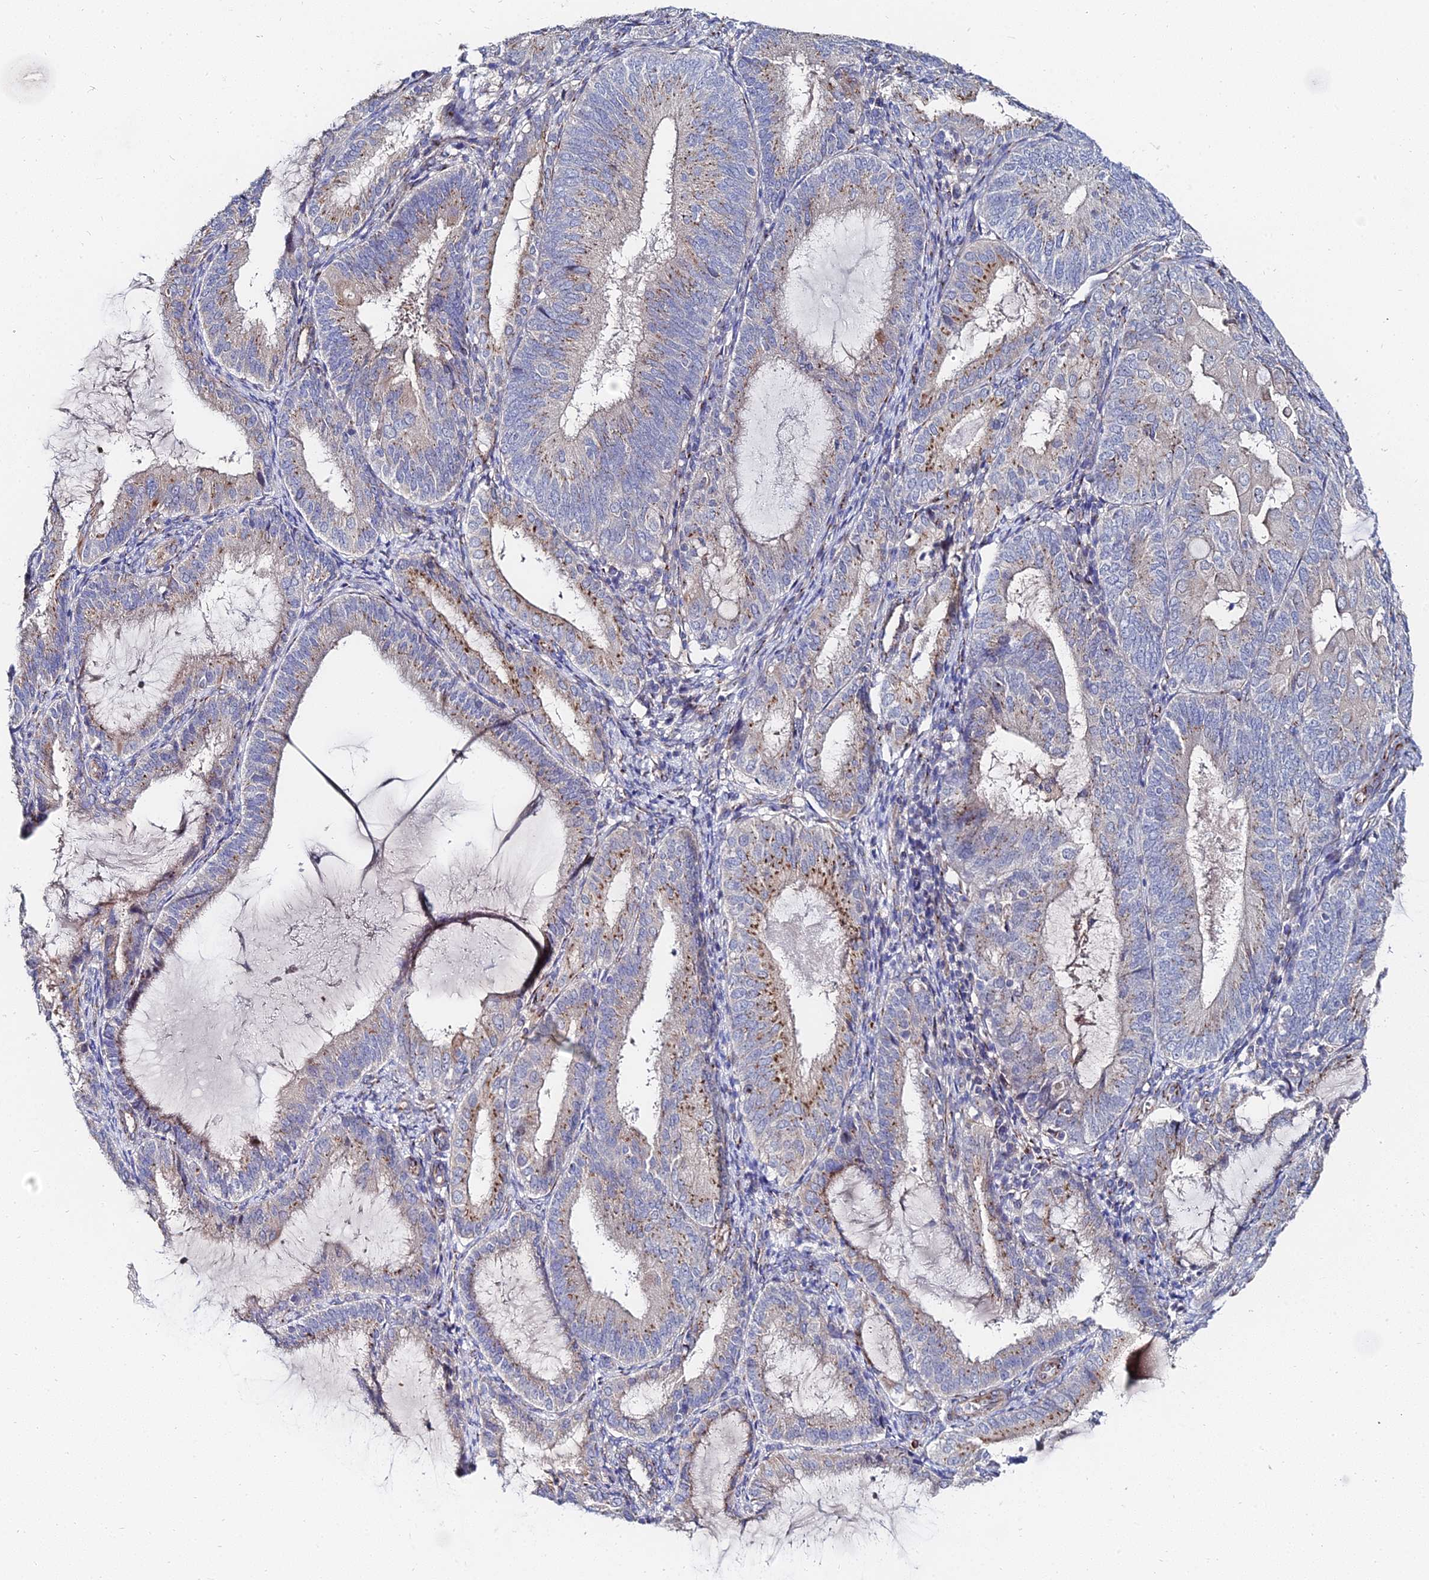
{"staining": {"intensity": "moderate", "quantity": "25%-75%", "location": "cytoplasmic/membranous"}, "tissue": "endometrial cancer", "cell_type": "Tumor cells", "image_type": "cancer", "snomed": [{"axis": "morphology", "description": "Adenocarcinoma, NOS"}, {"axis": "topography", "description": "Endometrium"}], "caption": "Endometrial cancer (adenocarcinoma) was stained to show a protein in brown. There is medium levels of moderate cytoplasmic/membranous positivity in approximately 25%-75% of tumor cells.", "gene": "BORCS8", "patient": {"sex": "female", "age": 81}}